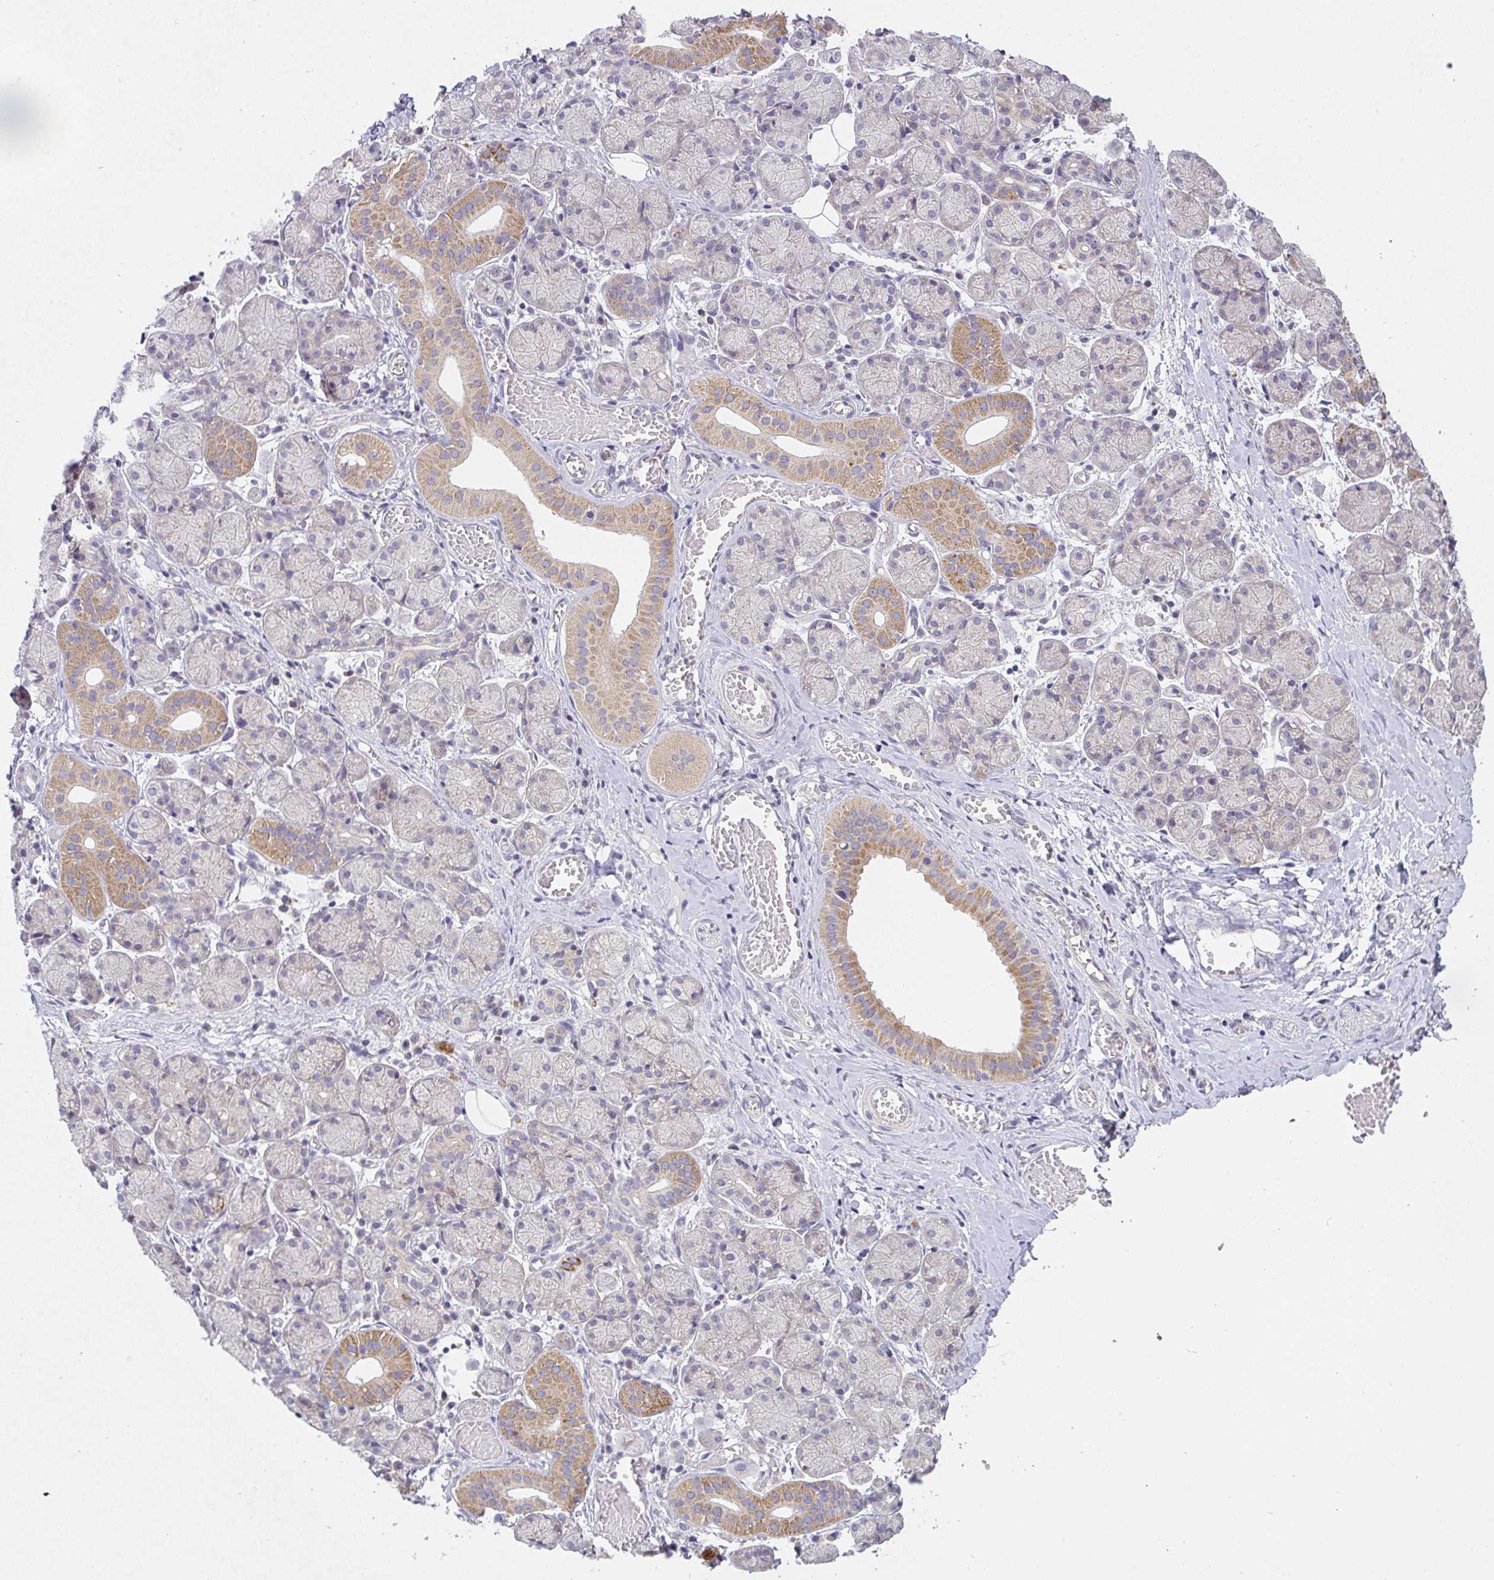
{"staining": {"intensity": "moderate", "quantity": "25%-75%", "location": "cytoplasmic/membranous"}, "tissue": "salivary gland", "cell_type": "Glandular cells", "image_type": "normal", "snomed": [{"axis": "morphology", "description": "Normal tissue, NOS"}, {"axis": "topography", "description": "Salivary gland"}], "caption": "Brown immunohistochemical staining in benign salivary gland demonstrates moderate cytoplasmic/membranous staining in about 25%-75% of glandular cells.", "gene": "TMEM219", "patient": {"sex": "female", "age": 24}}